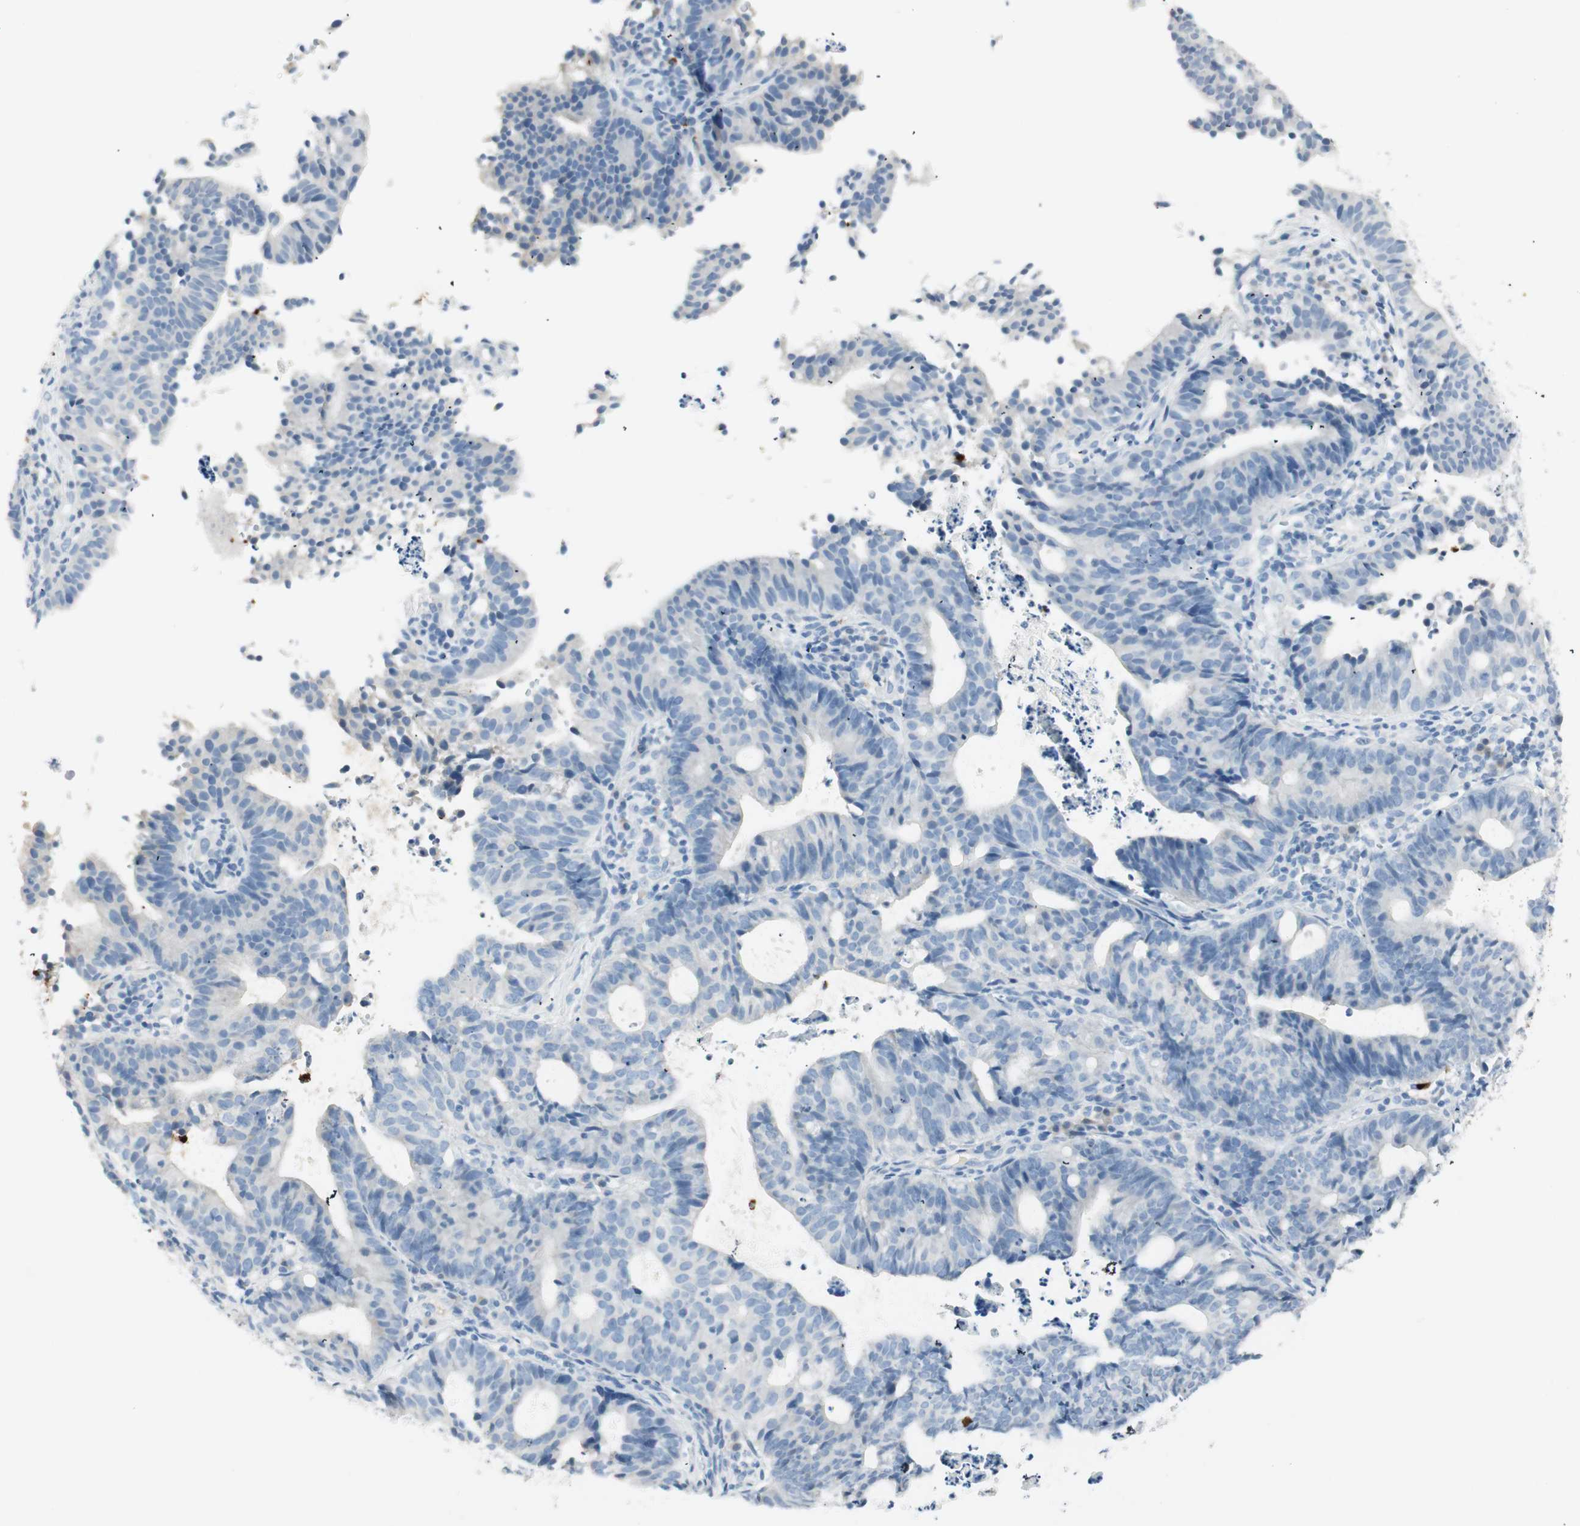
{"staining": {"intensity": "negative", "quantity": "none", "location": "none"}, "tissue": "endometrial cancer", "cell_type": "Tumor cells", "image_type": "cancer", "snomed": [{"axis": "morphology", "description": "Adenocarcinoma, NOS"}, {"axis": "topography", "description": "Uterus"}], "caption": "Tumor cells are negative for brown protein staining in endometrial cancer.", "gene": "PRTN3", "patient": {"sex": "female", "age": 83}}